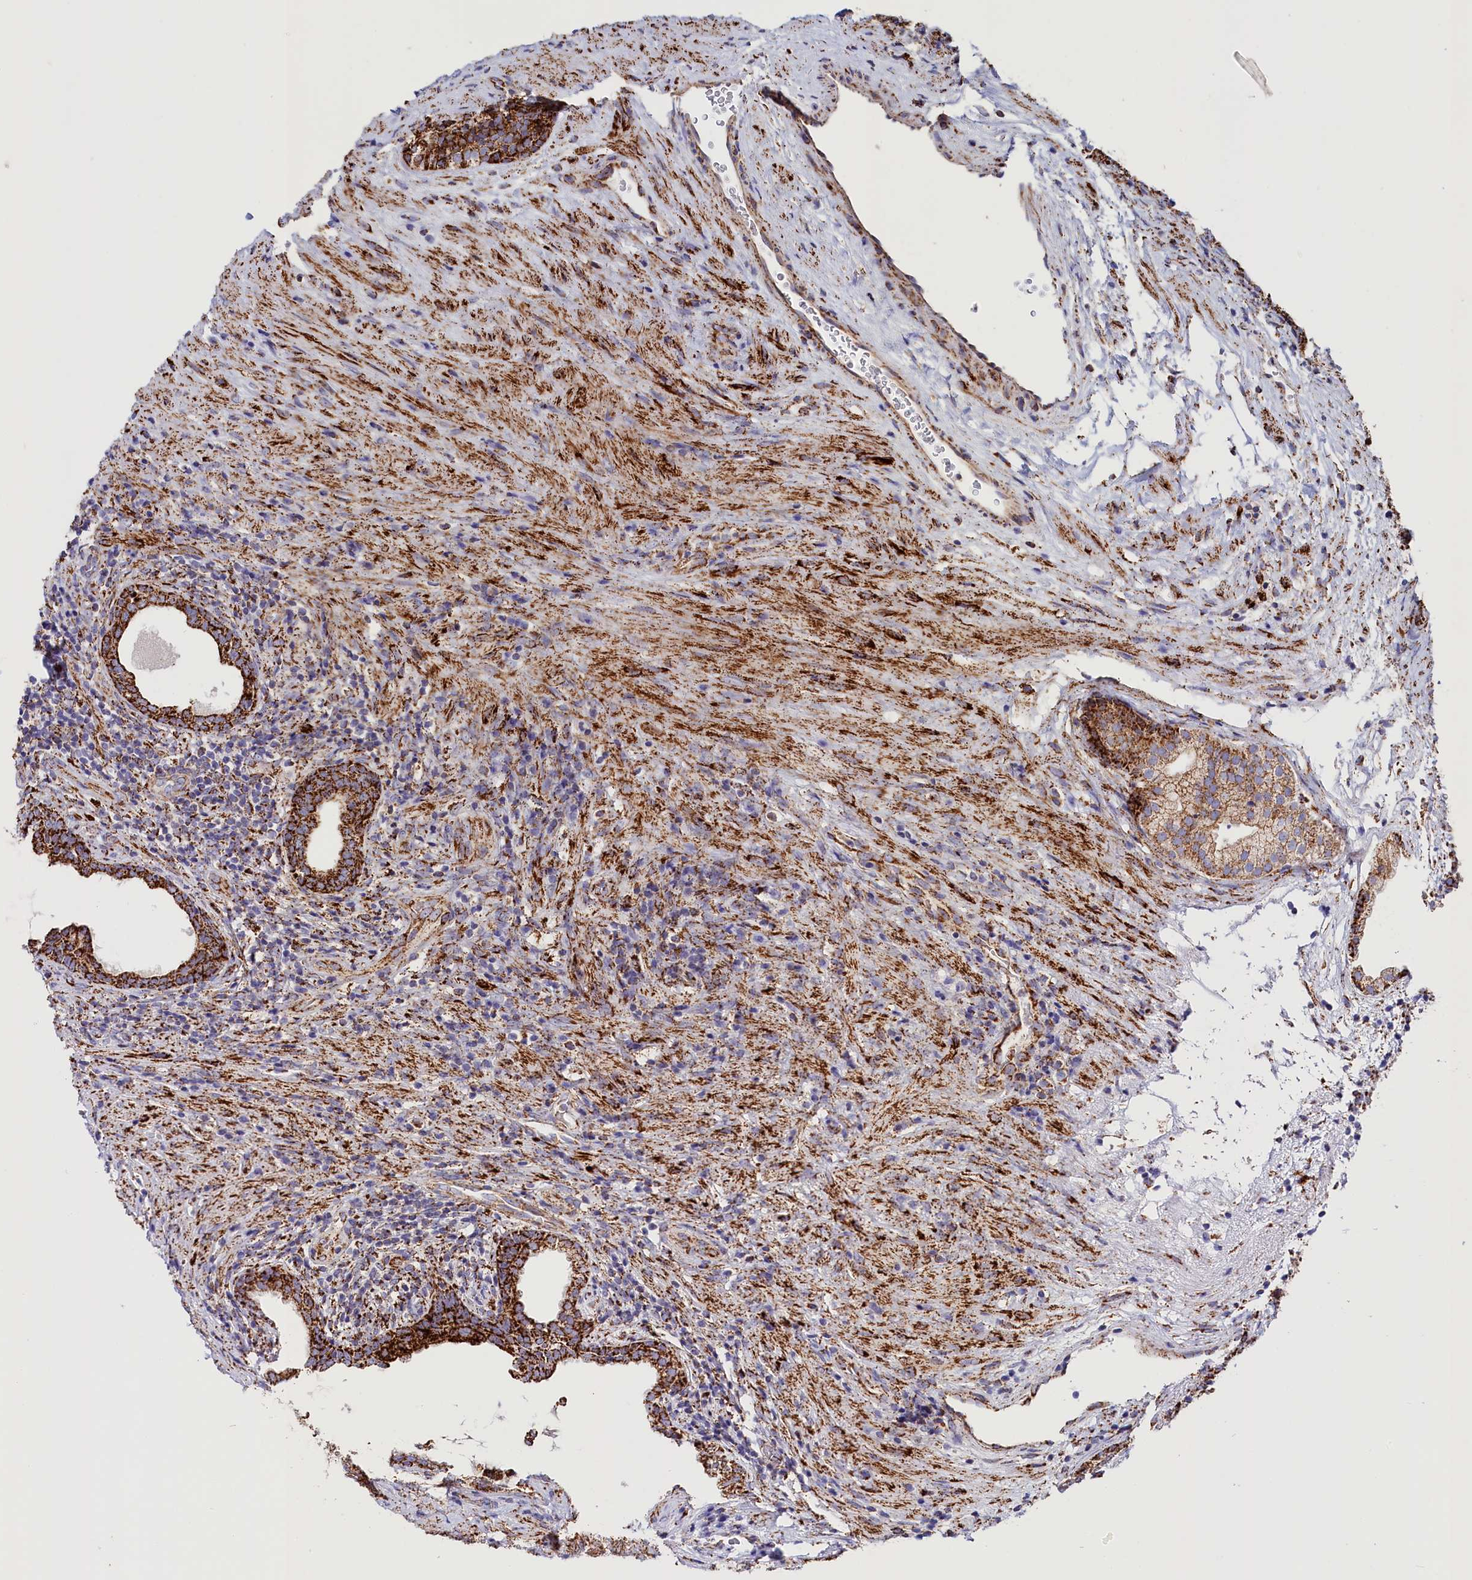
{"staining": {"intensity": "strong", "quantity": ">75%", "location": "cytoplasmic/membranous"}, "tissue": "prostate", "cell_type": "Glandular cells", "image_type": "normal", "snomed": [{"axis": "morphology", "description": "Normal tissue, NOS"}, {"axis": "topography", "description": "Prostate"}], "caption": "Immunohistochemical staining of normal human prostate exhibits high levels of strong cytoplasmic/membranous expression in about >75% of glandular cells. Using DAB (3,3'-diaminobenzidine) (brown) and hematoxylin (blue) stains, captured at high magnification using brightfield microscopy.", "gene": "AKTIP", "patient": {"sex": "male", "age": 76}}